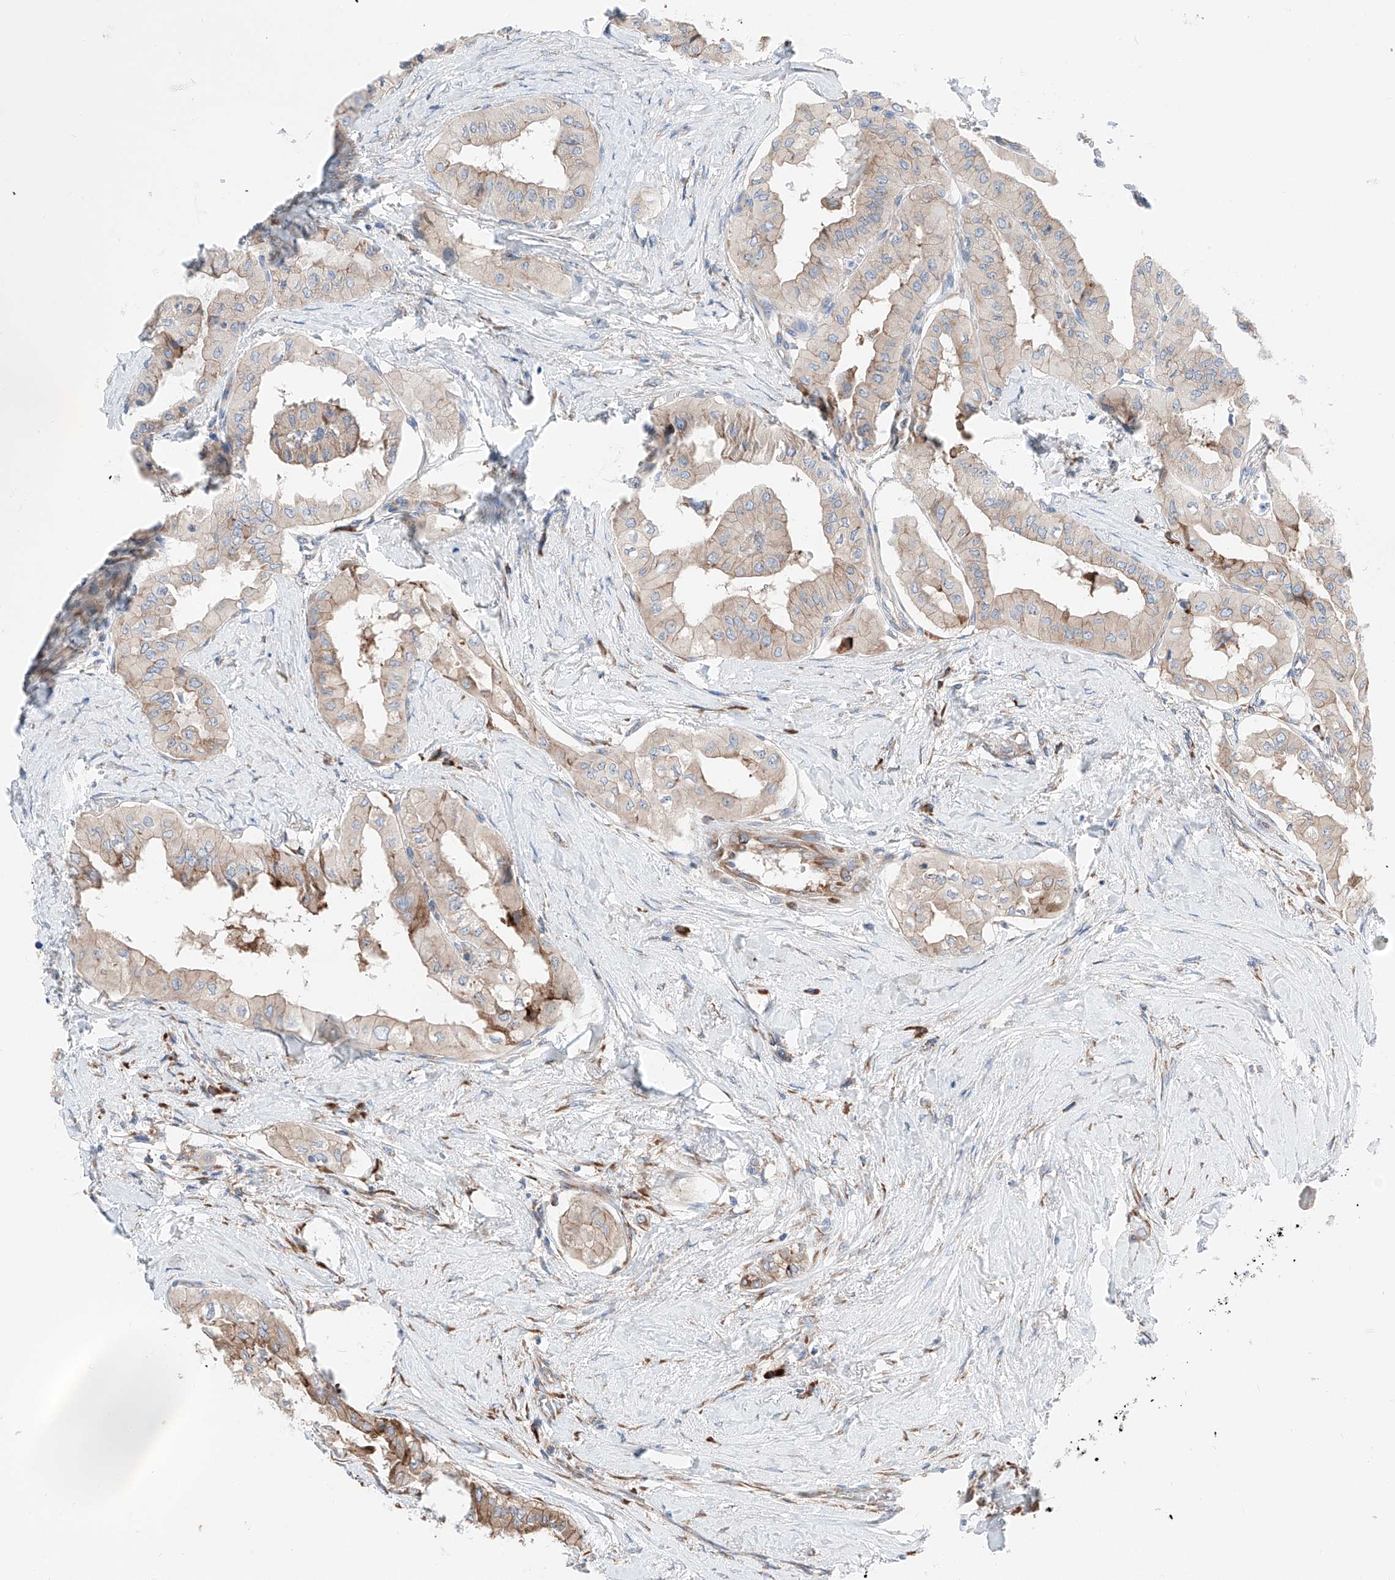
{"staining": {"intensity": "moderate", "quantity": "25%-75%", "location": "cytoplasmic/membranous"}, "tissue": "thyroid cancer", "cell_type": "Tumor cells", "image_type": "cancer", "snomed": [{"axis": "morphology", "description": "Papillary adenocarcinoma, NOS"}, {"axis": "topography", "description": "Thyroid gland"}], "caption": "High-power microscopy captured an immunohistochemistry photomicrograph of papillary adenocarcinoma (thyroid), revealing moderate cytoplasmic/membranous expression in approximately 25%-75% of tumor cells.", "gene": "CRELD1", "patient": {"sex": "female", "age": 59}}